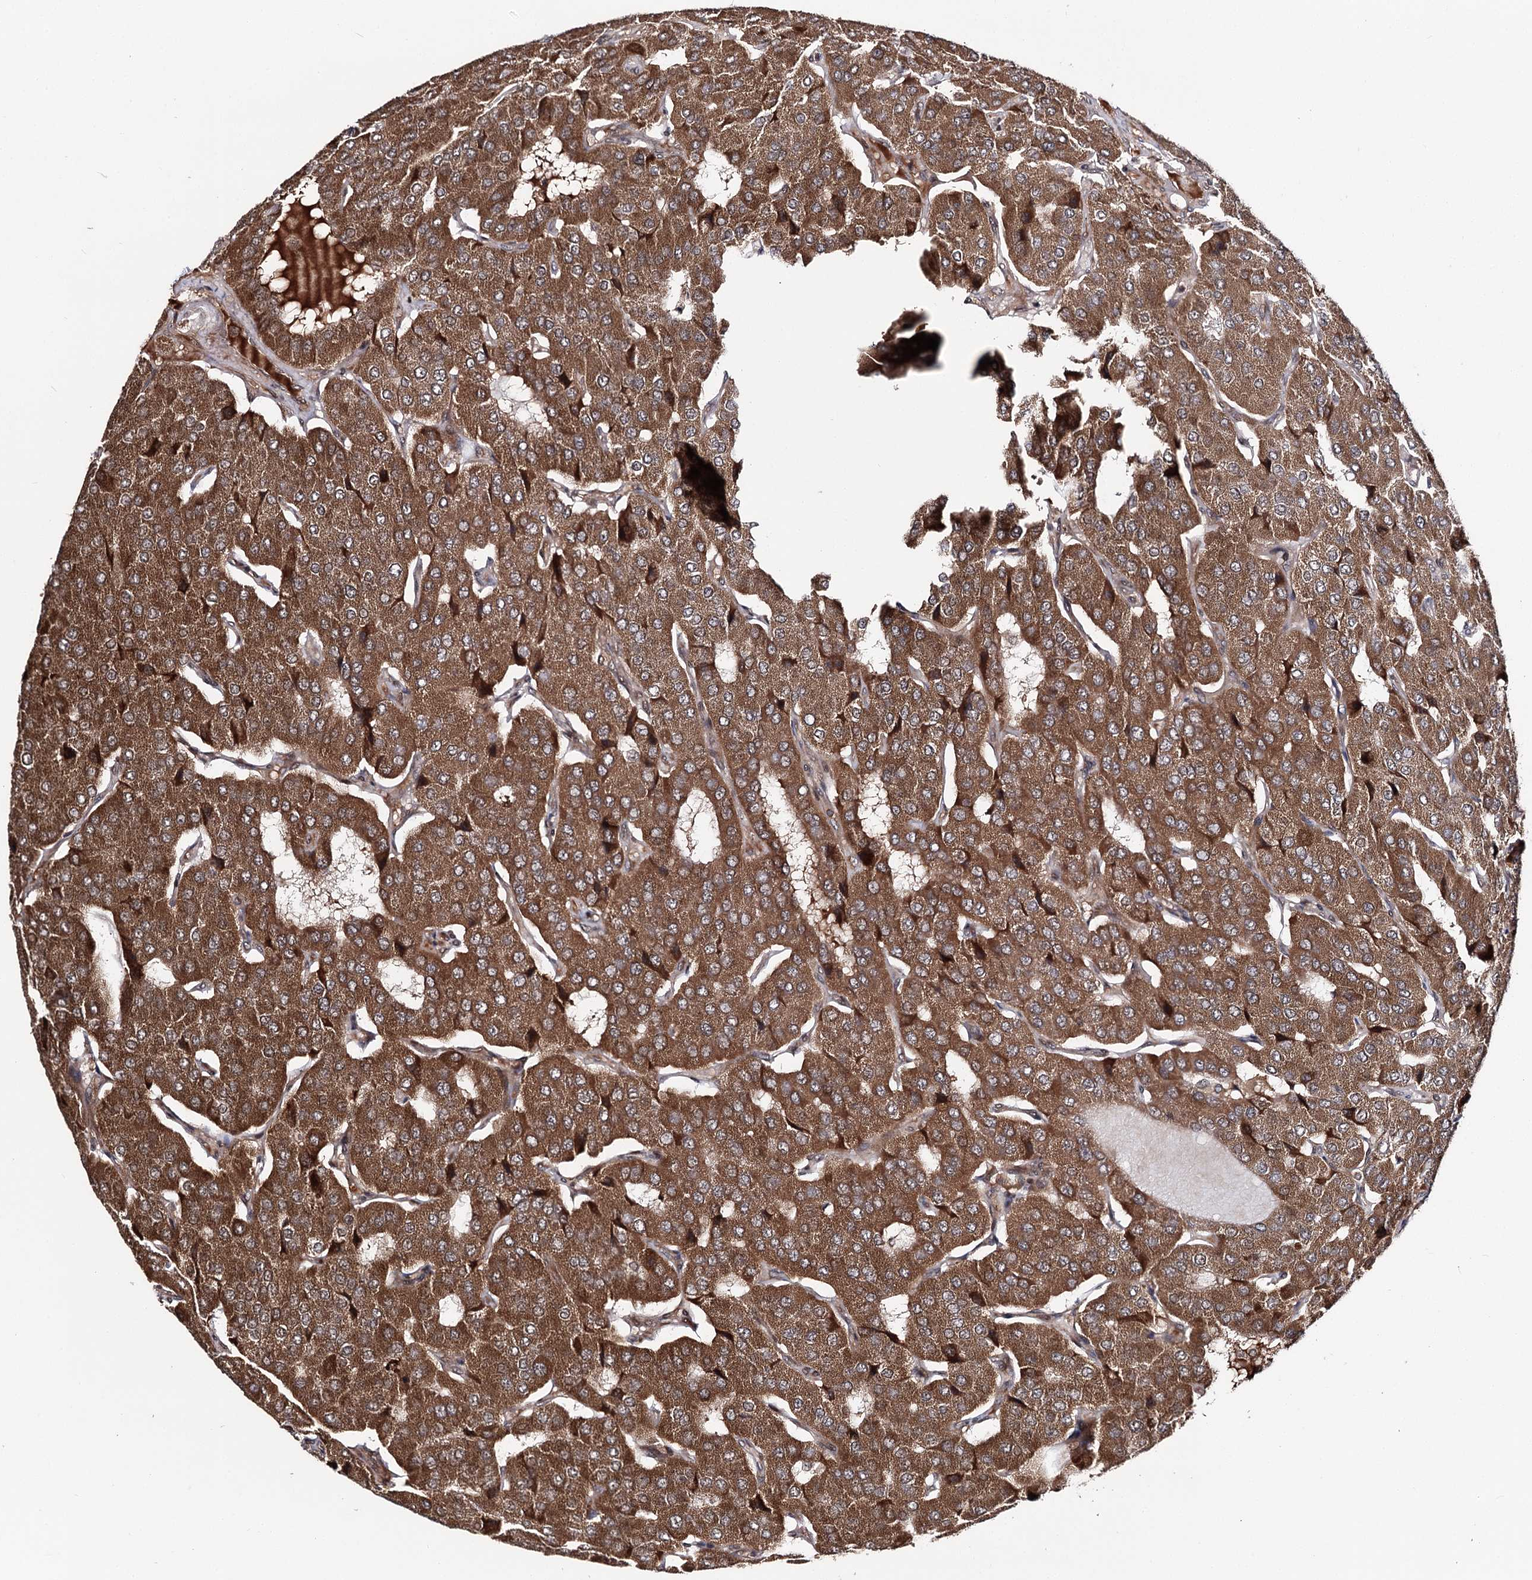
{"staining": {"intensity": "strong", "quantity": ">75%", "location": "cytoplasmic/membranous"}, "tissue": "parathyroid gland", "cell_type": "Glandular cells", "image_type": "normal", "snomed": [{"axis": "morphology", "description": "Normal tissue, NOS"}, {"axis": "morphology", "description": "Adenoma, NOS"}, {"axis": "topography", "description": "Parathyroid gland"}], "caption": "Protein staining of normal parathyroid gland demonstrates strong cytoplasmic/membranous positivity in about >75% of glandular cells.", "gene": "FAM53B", "patient": {"sex": "female", "age": 86}}